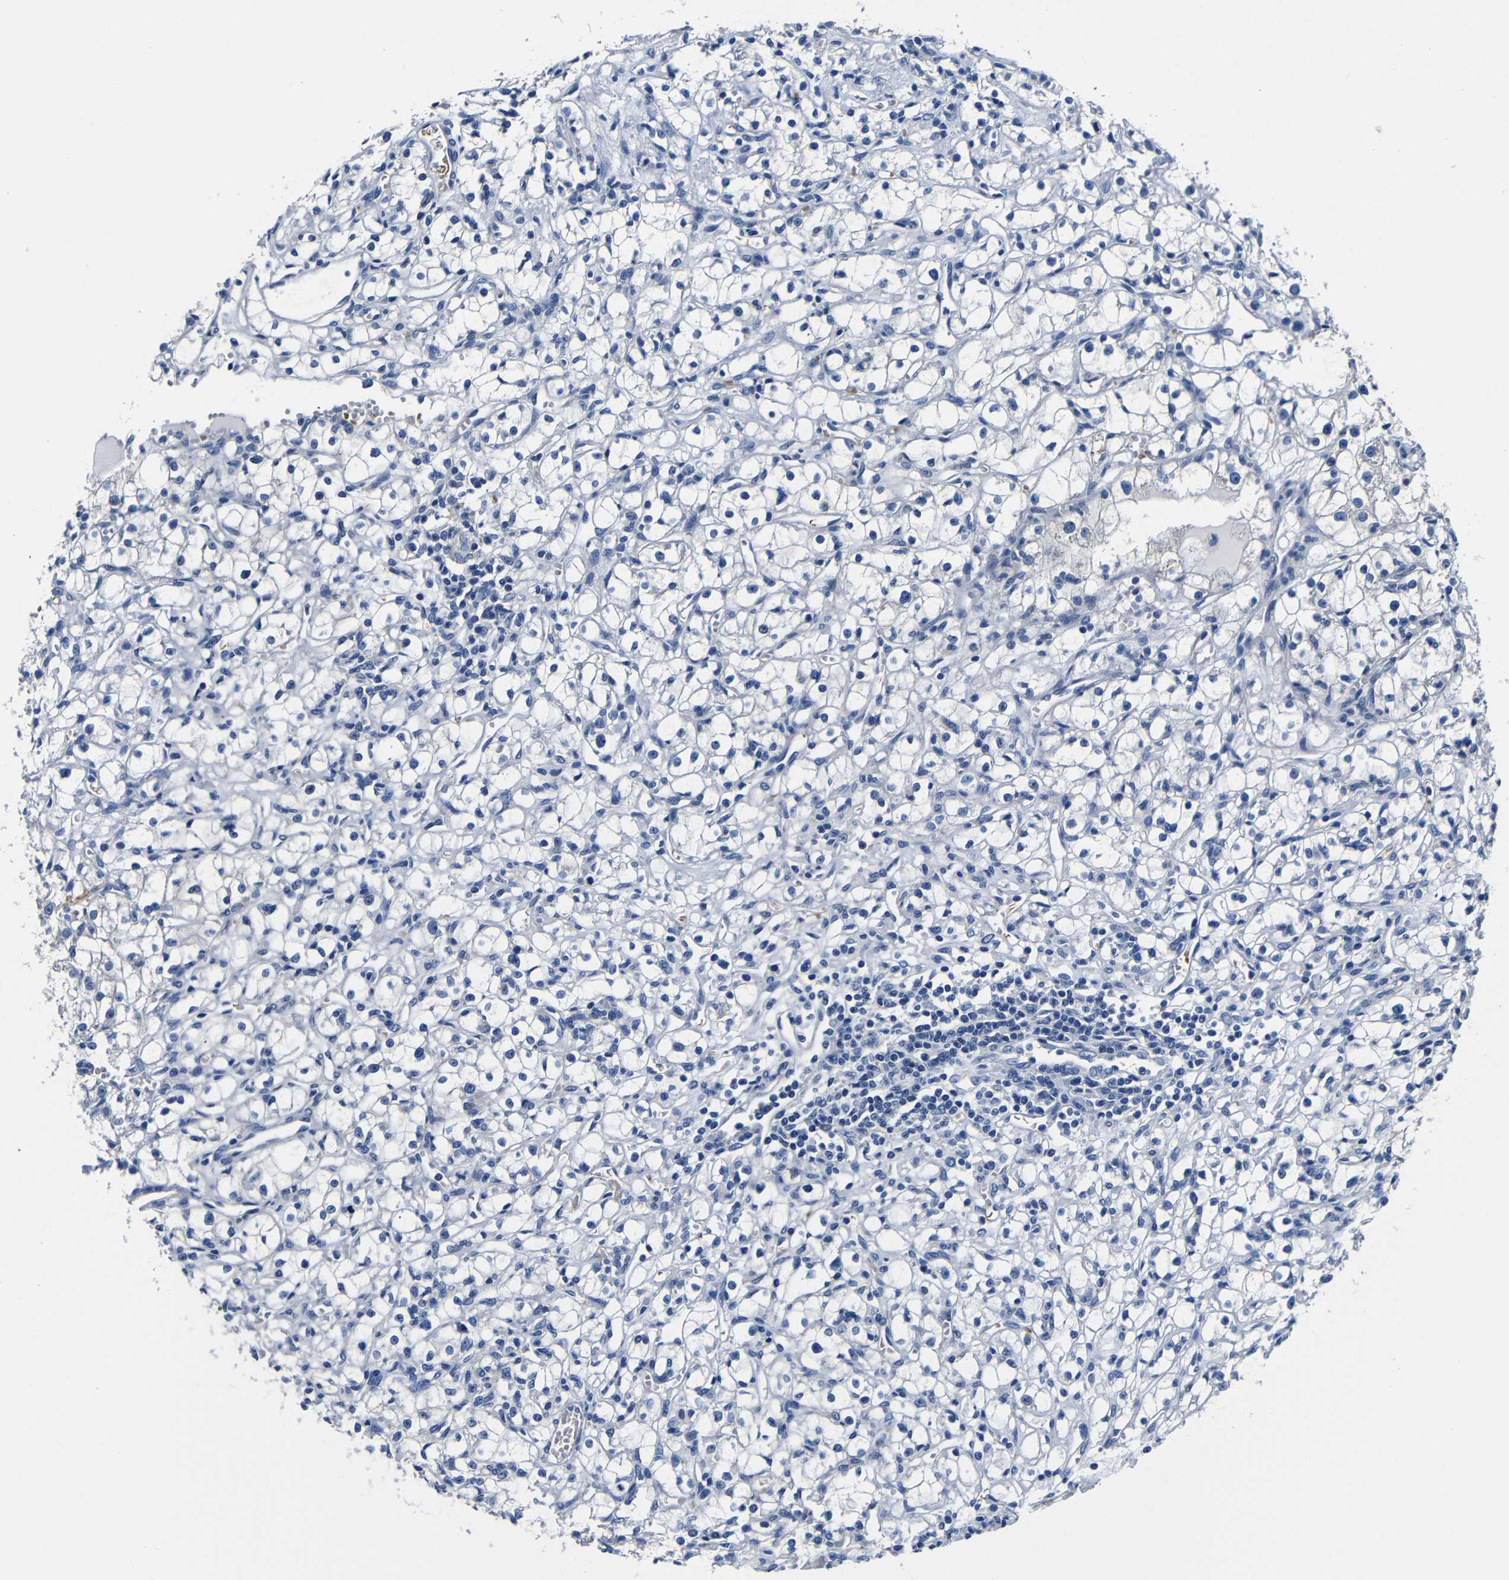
{"staining": {"intensity": "negative", "quantity": "none", "location": "none"}, "tissue": "renal cancer", "cell_type": "Tumor cells", "image_type": "cancer", "snomed": [{"axis": "morphology", "description": "Adenocarcinoma, NOS"}, {"axis": "topography", "description": "Kidney"}], "caption": "This histopathology image is of renal cancer stained with IHC to label a protein in brown with the nuclei are counter-stained blue. There is no positivity in tumor cells. (Brightfield microscopy of DAB (3,3'-diaminobenzidine) immunohistochemistry (IHC) at high magnification).", "gene": "TNFAIP1", "patient": {"sex": "male", "age": 56}}